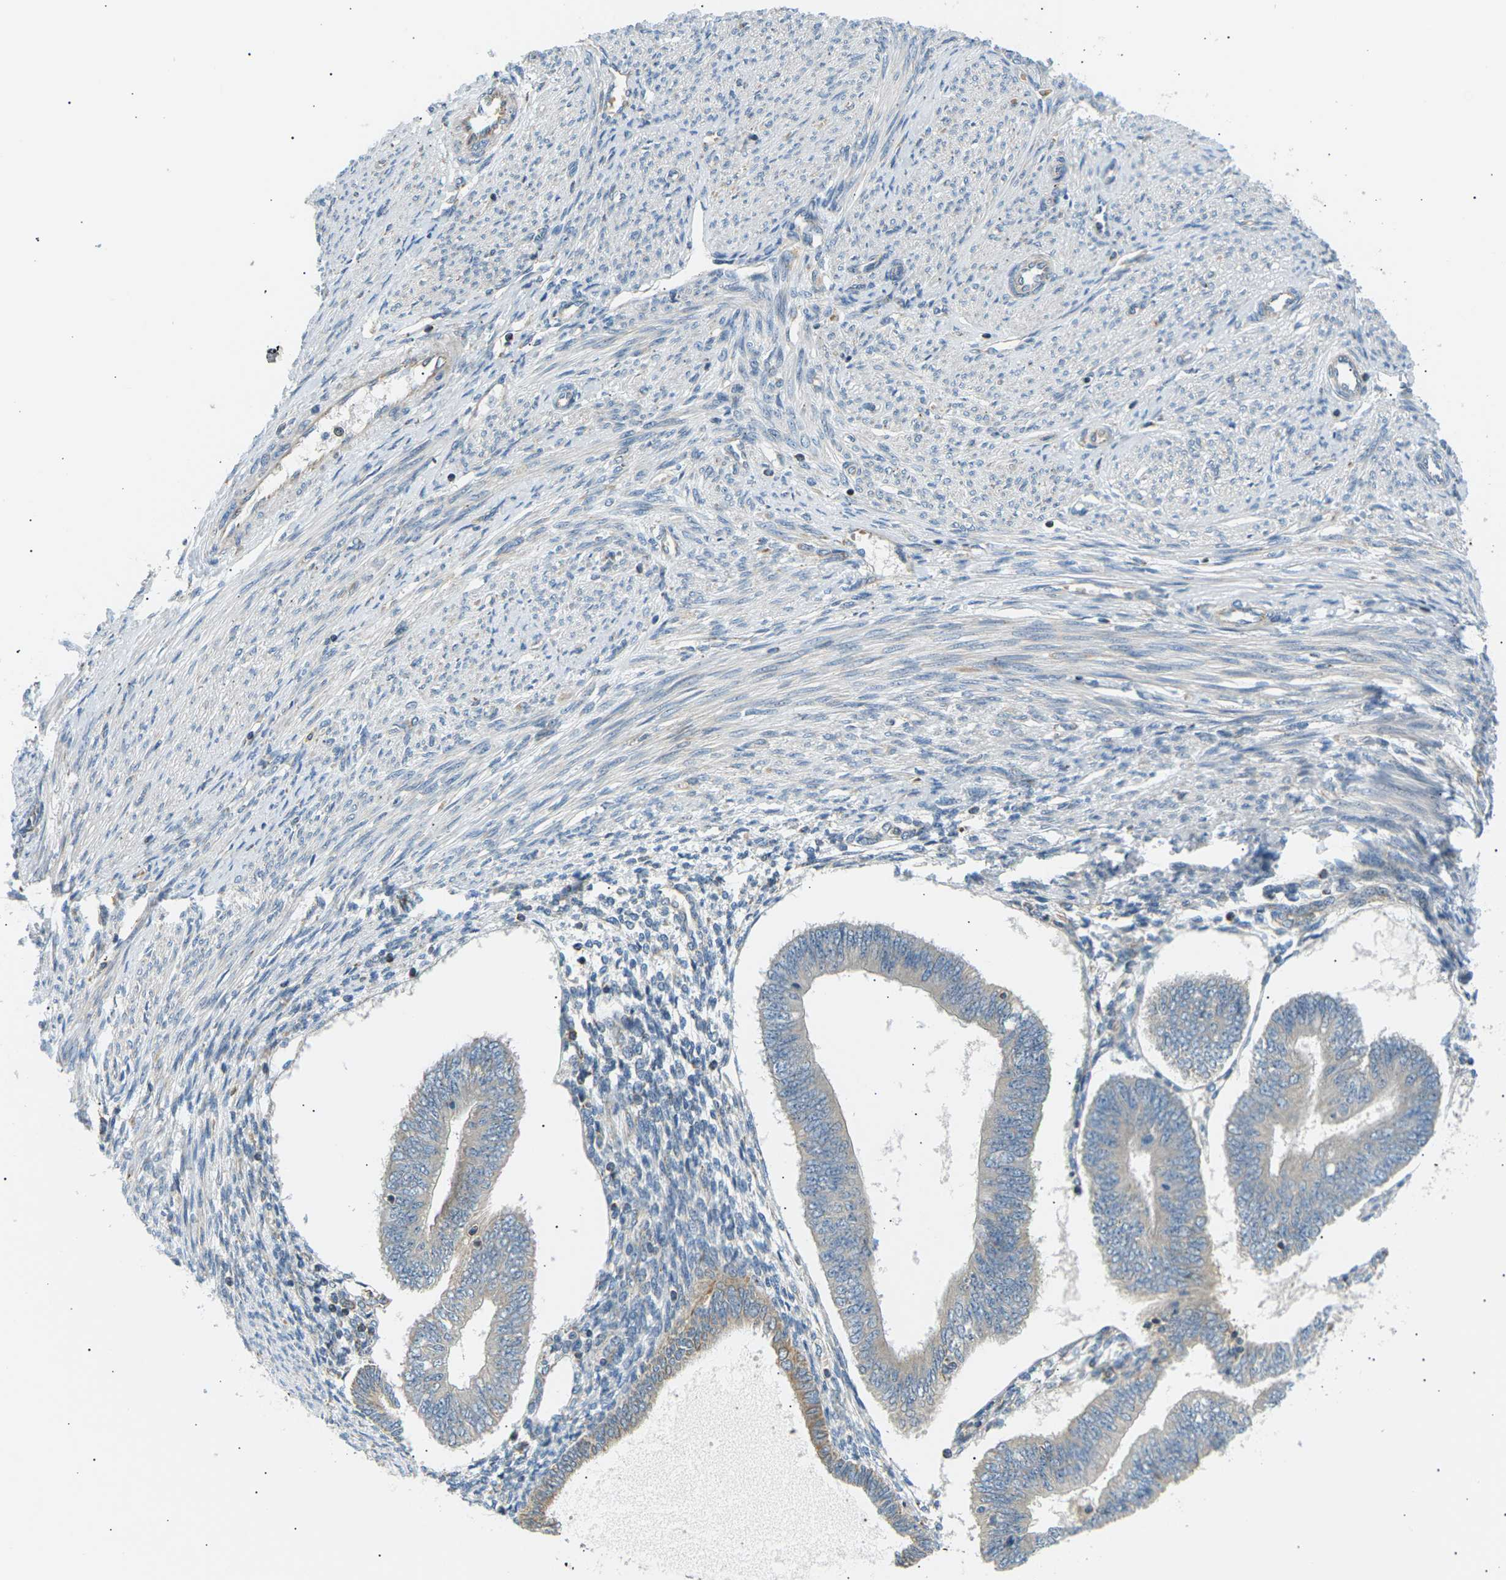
{"staining": {"intensity": "negative", "quantity": "none", "location": "none"}, "tissue": "endometrial cancer", "cell_type": "Tumor cells", "image_type": "cancer", "snomed": [{"axis": "morphology", "description": "Adenocarcinoma, NOS"}, {"axis": "topography", "description": "Endometrium"}], "caption": "Micrograph shows no protein expression in tumor cells of endometrial adenocarcinoma tissue.", "gene": "TBC1D8", "patient": {"sex": "female", "age": 58}}